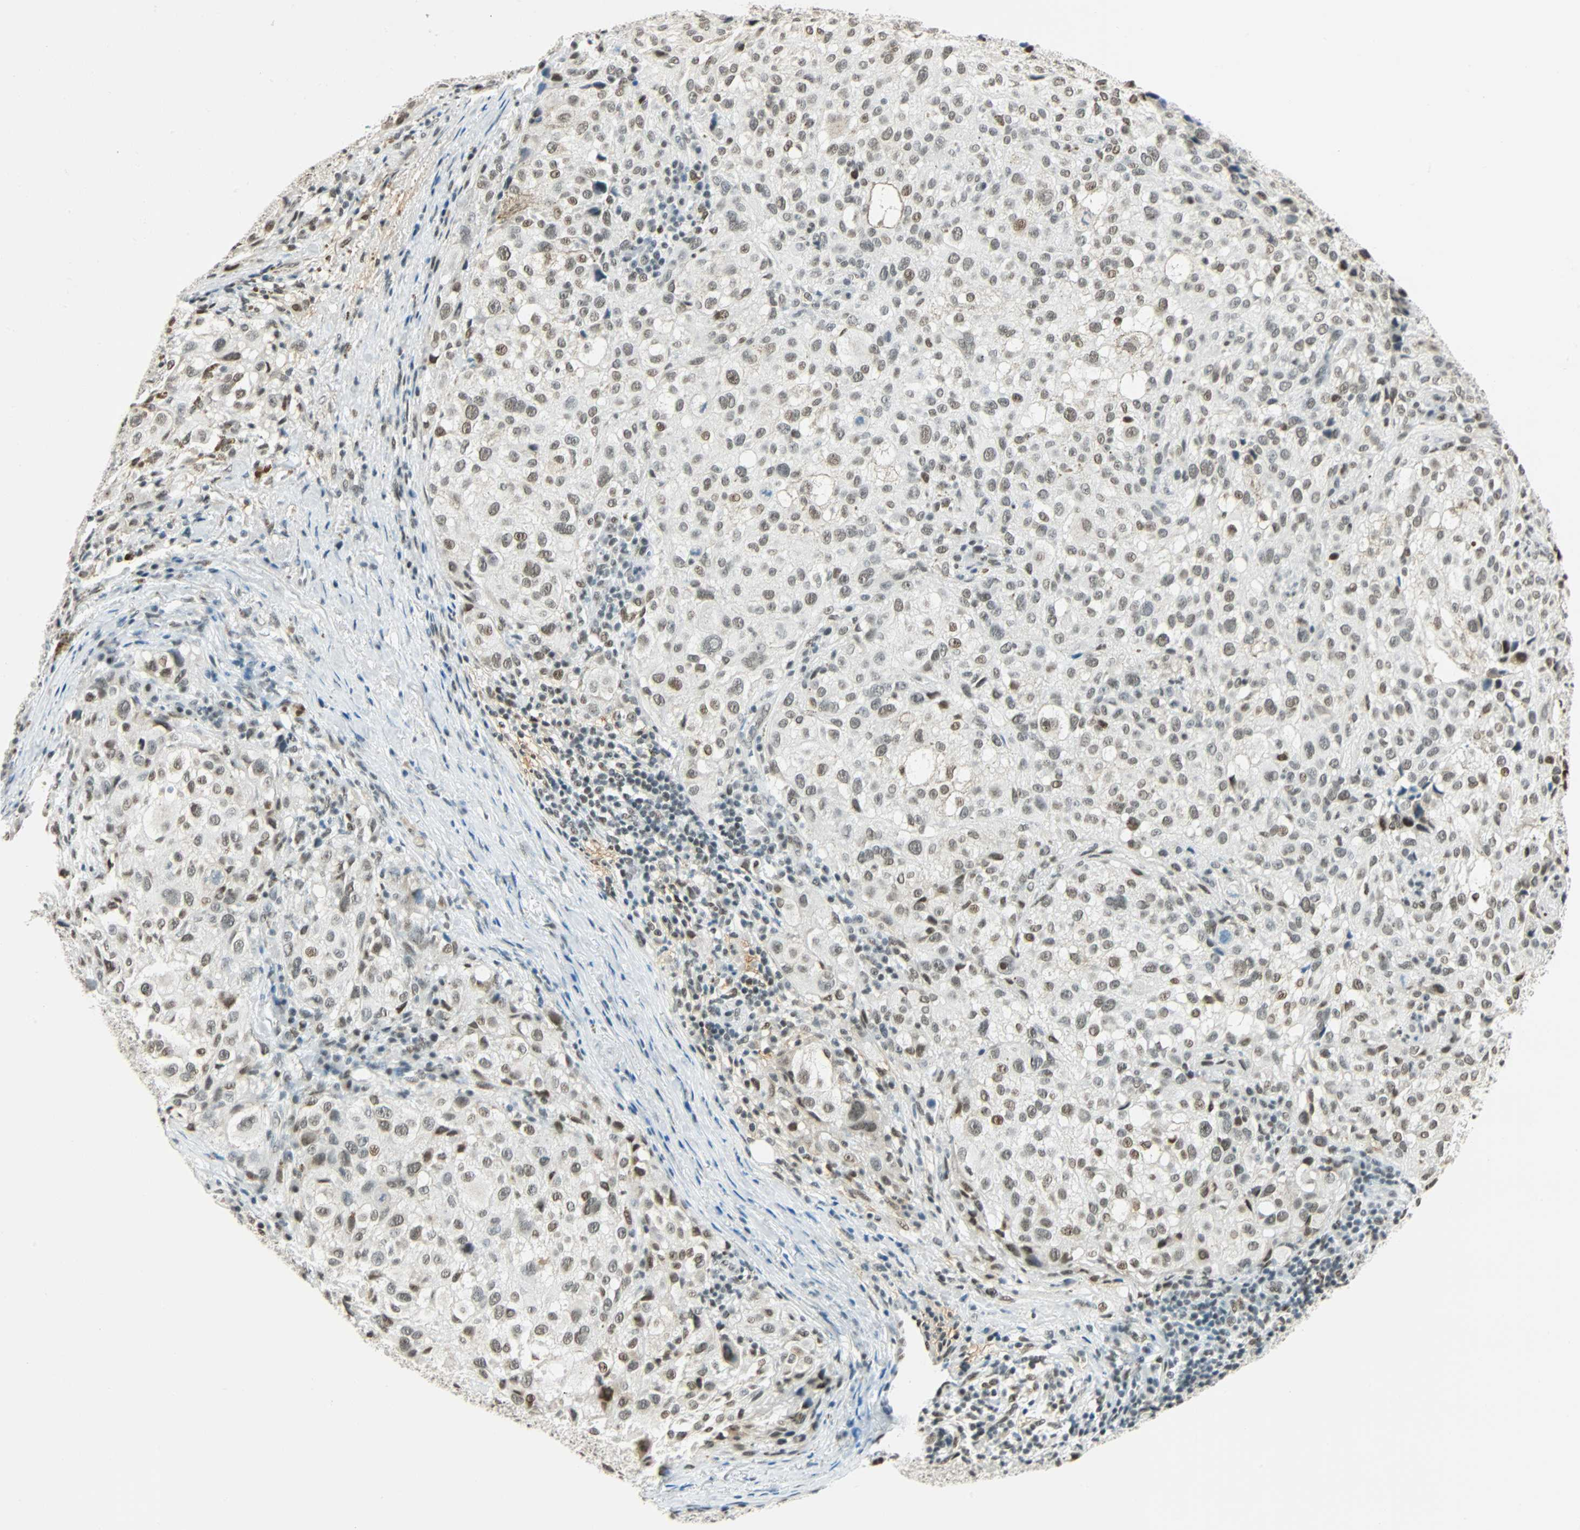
{"staining": {"intensity": "moderate", "quantity": "25%-75%", "location": "nuclear"}, "tissue": "melanoma", "cell_type": "Tumor cells", "image_type": "cancer", "snomed": [{"axis": "morphology", "description": "Necrosis, NOS"}, {"axis": "morphology", "description": "Malignant melanoma, NOS"}, {"axis": "topography", "description": "Skin"}], "caption": "An image of melanoma stained for a protein exhibits moderate nuclear brown staining in tumor cells. The staining is performed using DAB (3,3'-diaminobenzidine) brown chromogen to label protein expression. The nuclei are counter-stained blue using hematoxylin.", "gene": "NELFE", "patient": {"sex": "female", "age": 87}}